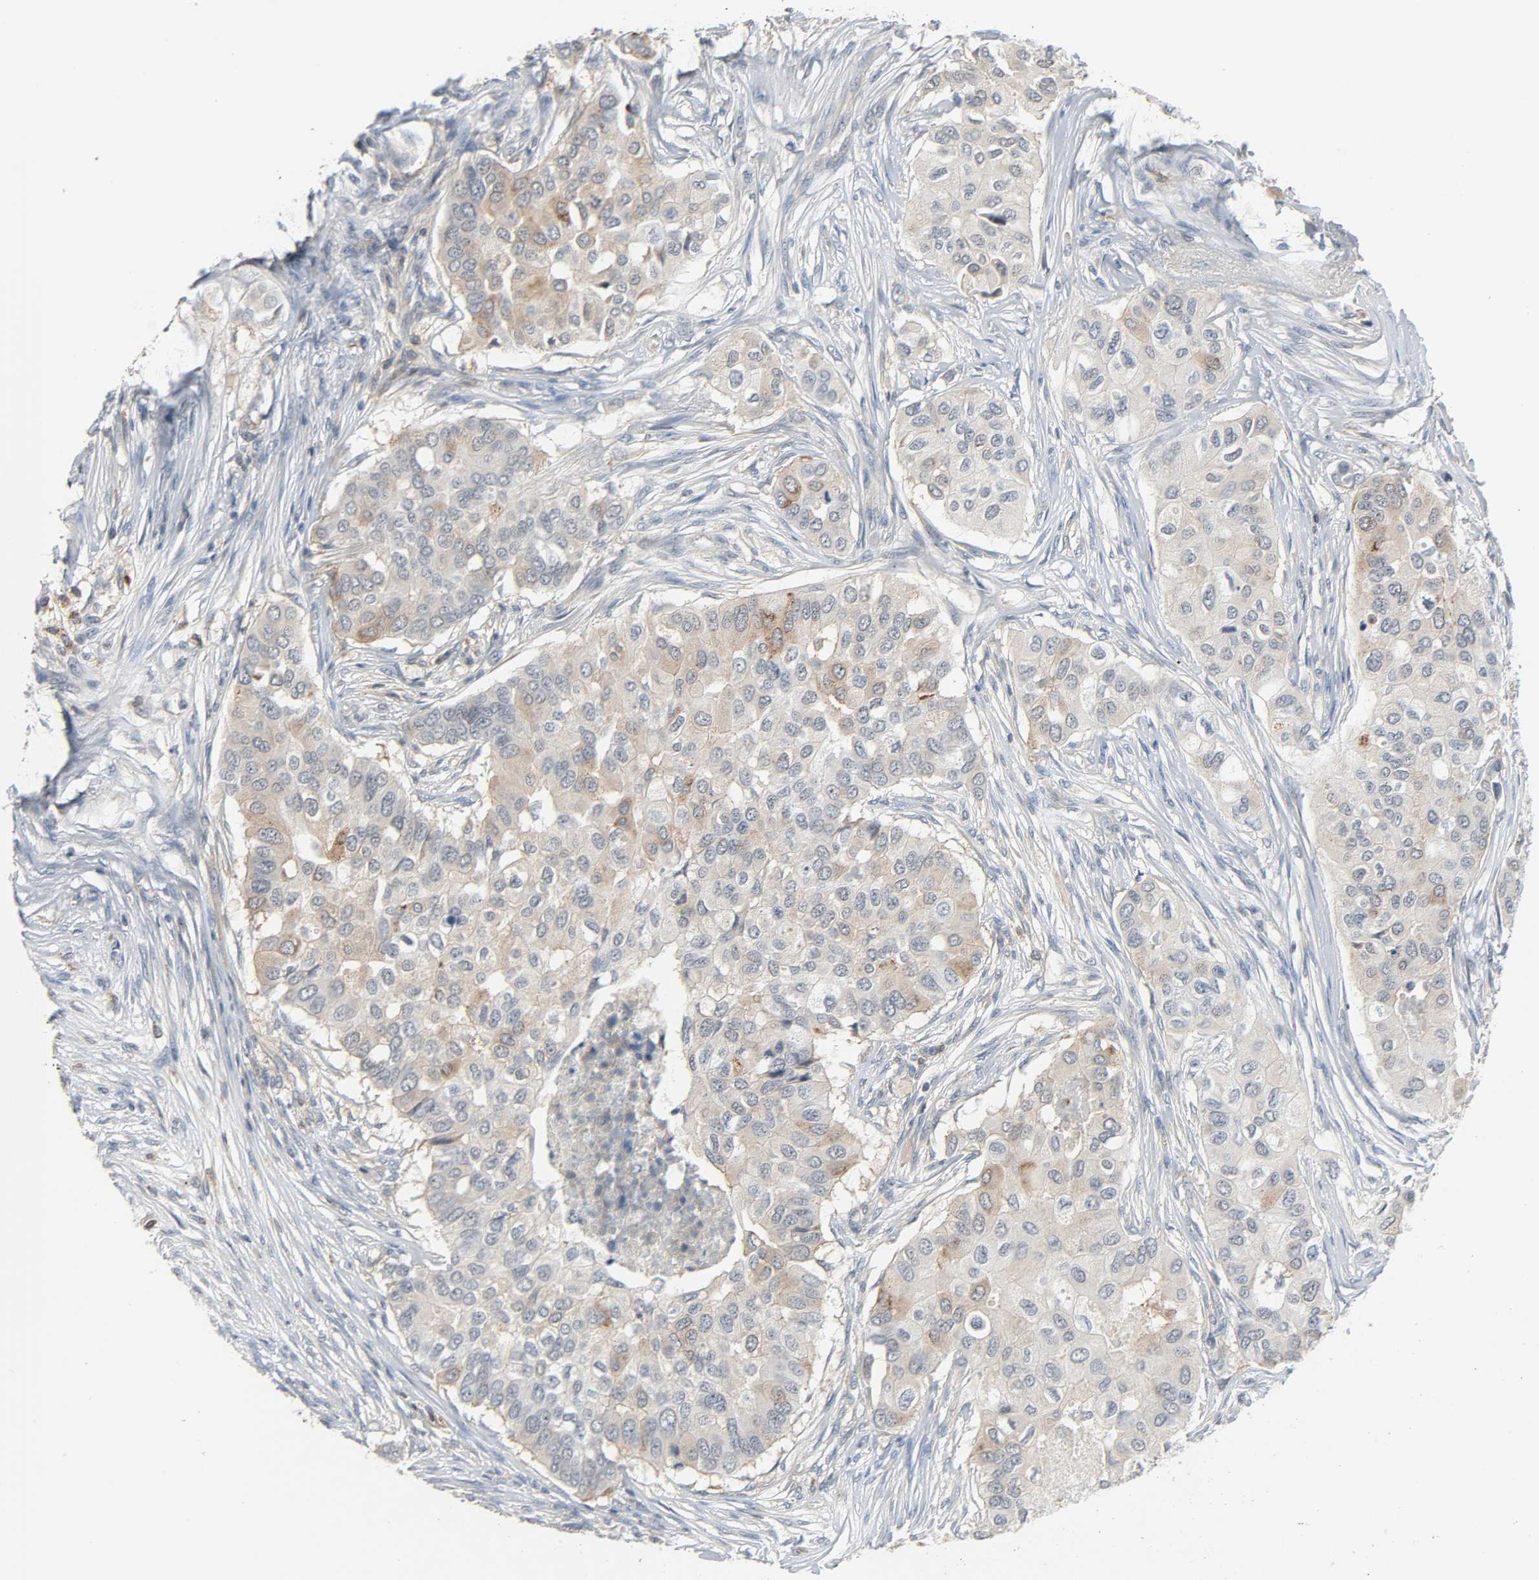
{"staining": {"intensity": "weak", "quantity": "25%-75%", "location": "cytoplasmic/membranous"}, "tissue": "breast cancer", "cell_type": "Tumor cells", "image_type": "cancer", "snomed": [{"axis": "morphology", "description": "Normal tissue, NOS"}, {"axis": "morphology", "description": "Duct carcinoma"}, {"axis": "topography", "description": "Breast"}], "caption": "Protein expression analysis of breast cancer (infiltrating ductal carcinoma) shows weak cytoplasmic/membranous staining in about 25%-75% of tumor cells.", "gene": "CD4", "patient": {"sex": "female", "age": 49}}